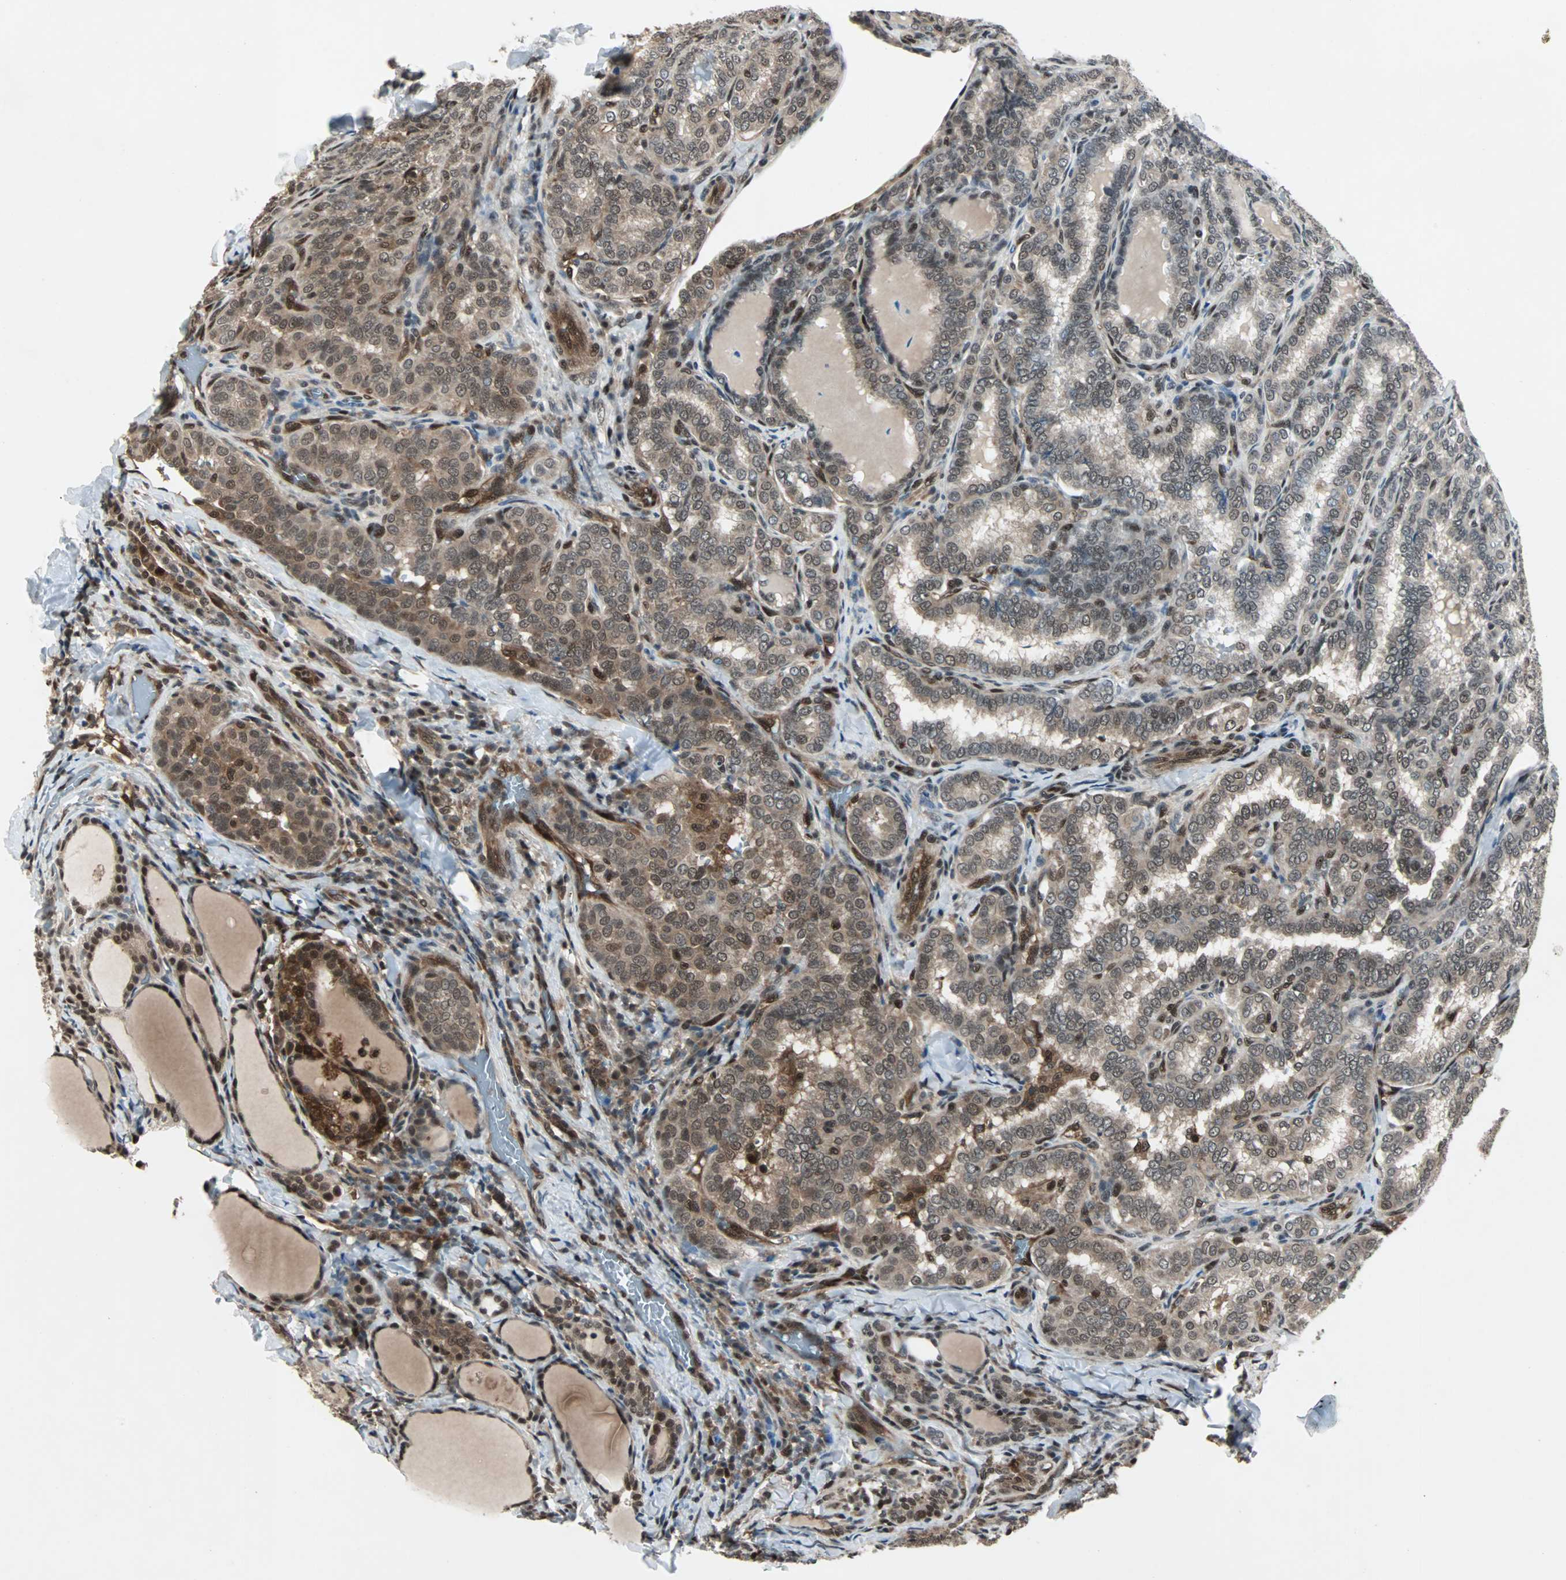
{"staining": {"intensity": "moderate", "quantity": ">75%", "location": "cytoplasmic/membranous,nuclear"}, "tissue": "thyroid cancer", "cell_type": "Tumor cells", "image_type": "cancer", "snomed": [{"axis": "morphology", "description": "Normal tissue, NOS"}, {"axis": "morphology", "description": "Papillary adenocarcinoma, NOS"}, {"axis": "topography", "description": "Thyroid gland"}], "caption": "Moderate cytoplasmic/membranous and nuclear protein staining is identified in approximately >75% of tumor cells in papillary adenocarcinoma (thyroid).", "gene": "ACLY", "patient": {"sex": "female", "age": 30}}